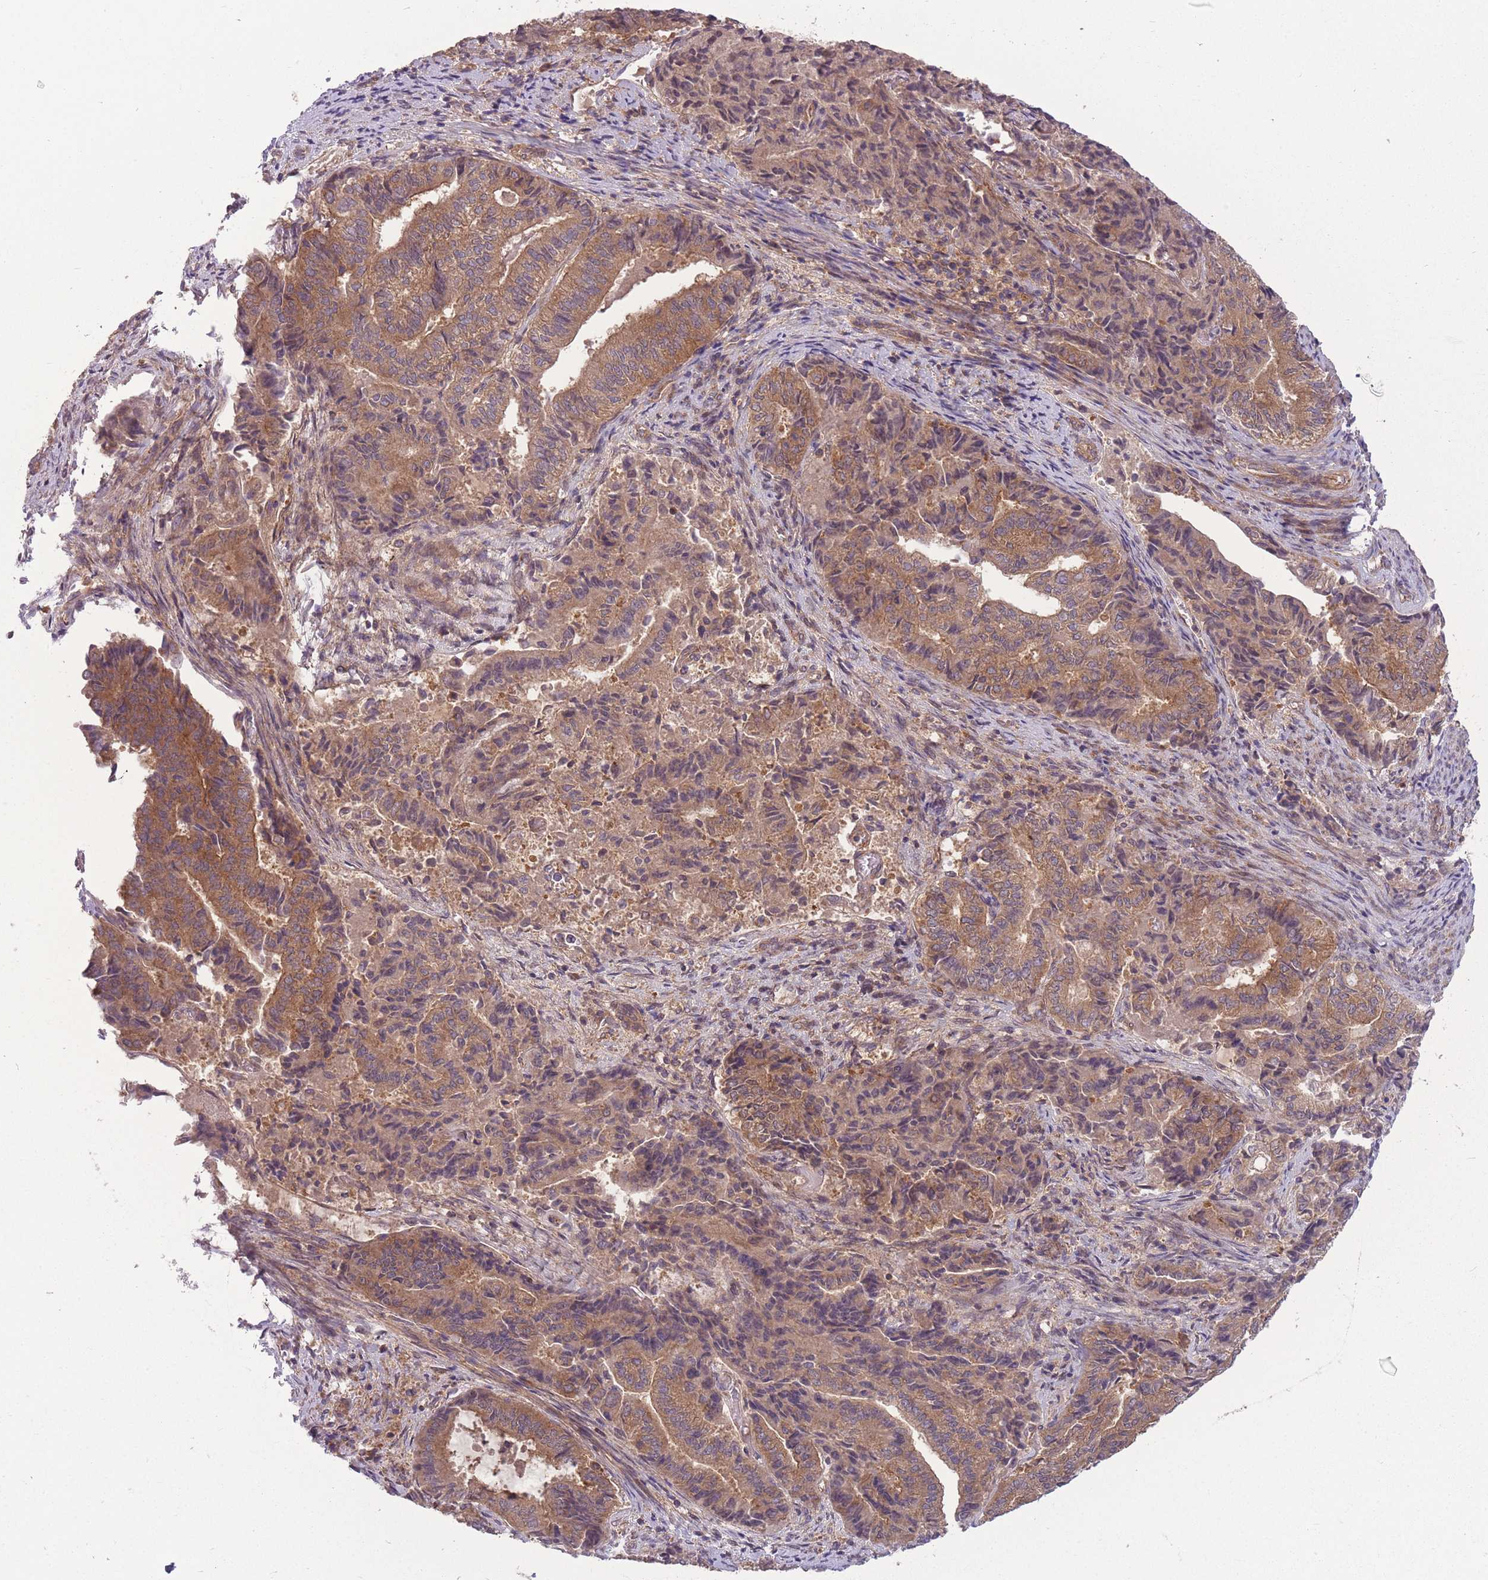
{"staining": {"intensity": "moderate", "quantity": ">75%", "location": "cytoplasmic/membranous"}, "tissue": "endometrial cancer", "cell_type": "Tumor cells", "image_type": "cancer", "snomed": [{"axis": "morphology", "description": "Adenocarcinoma, NOS"}, {"axis": "topography", "description": "Endometrium"}], "caption": "Immunohistochemistry staining of adenocarcinoma (endometrial), which demonstrates medium levels of moderate cytoplasmic/membranous staining in about >75% of tumor cells indicating moderate cytoplasmic/membranous protein expression. The staining was performed using DAB (brown) for protein detection and nuclei were counterstained in hematoxylin (blue).", "gene": "PFDN6", "patient": {"sex": "female", "age": 80}}